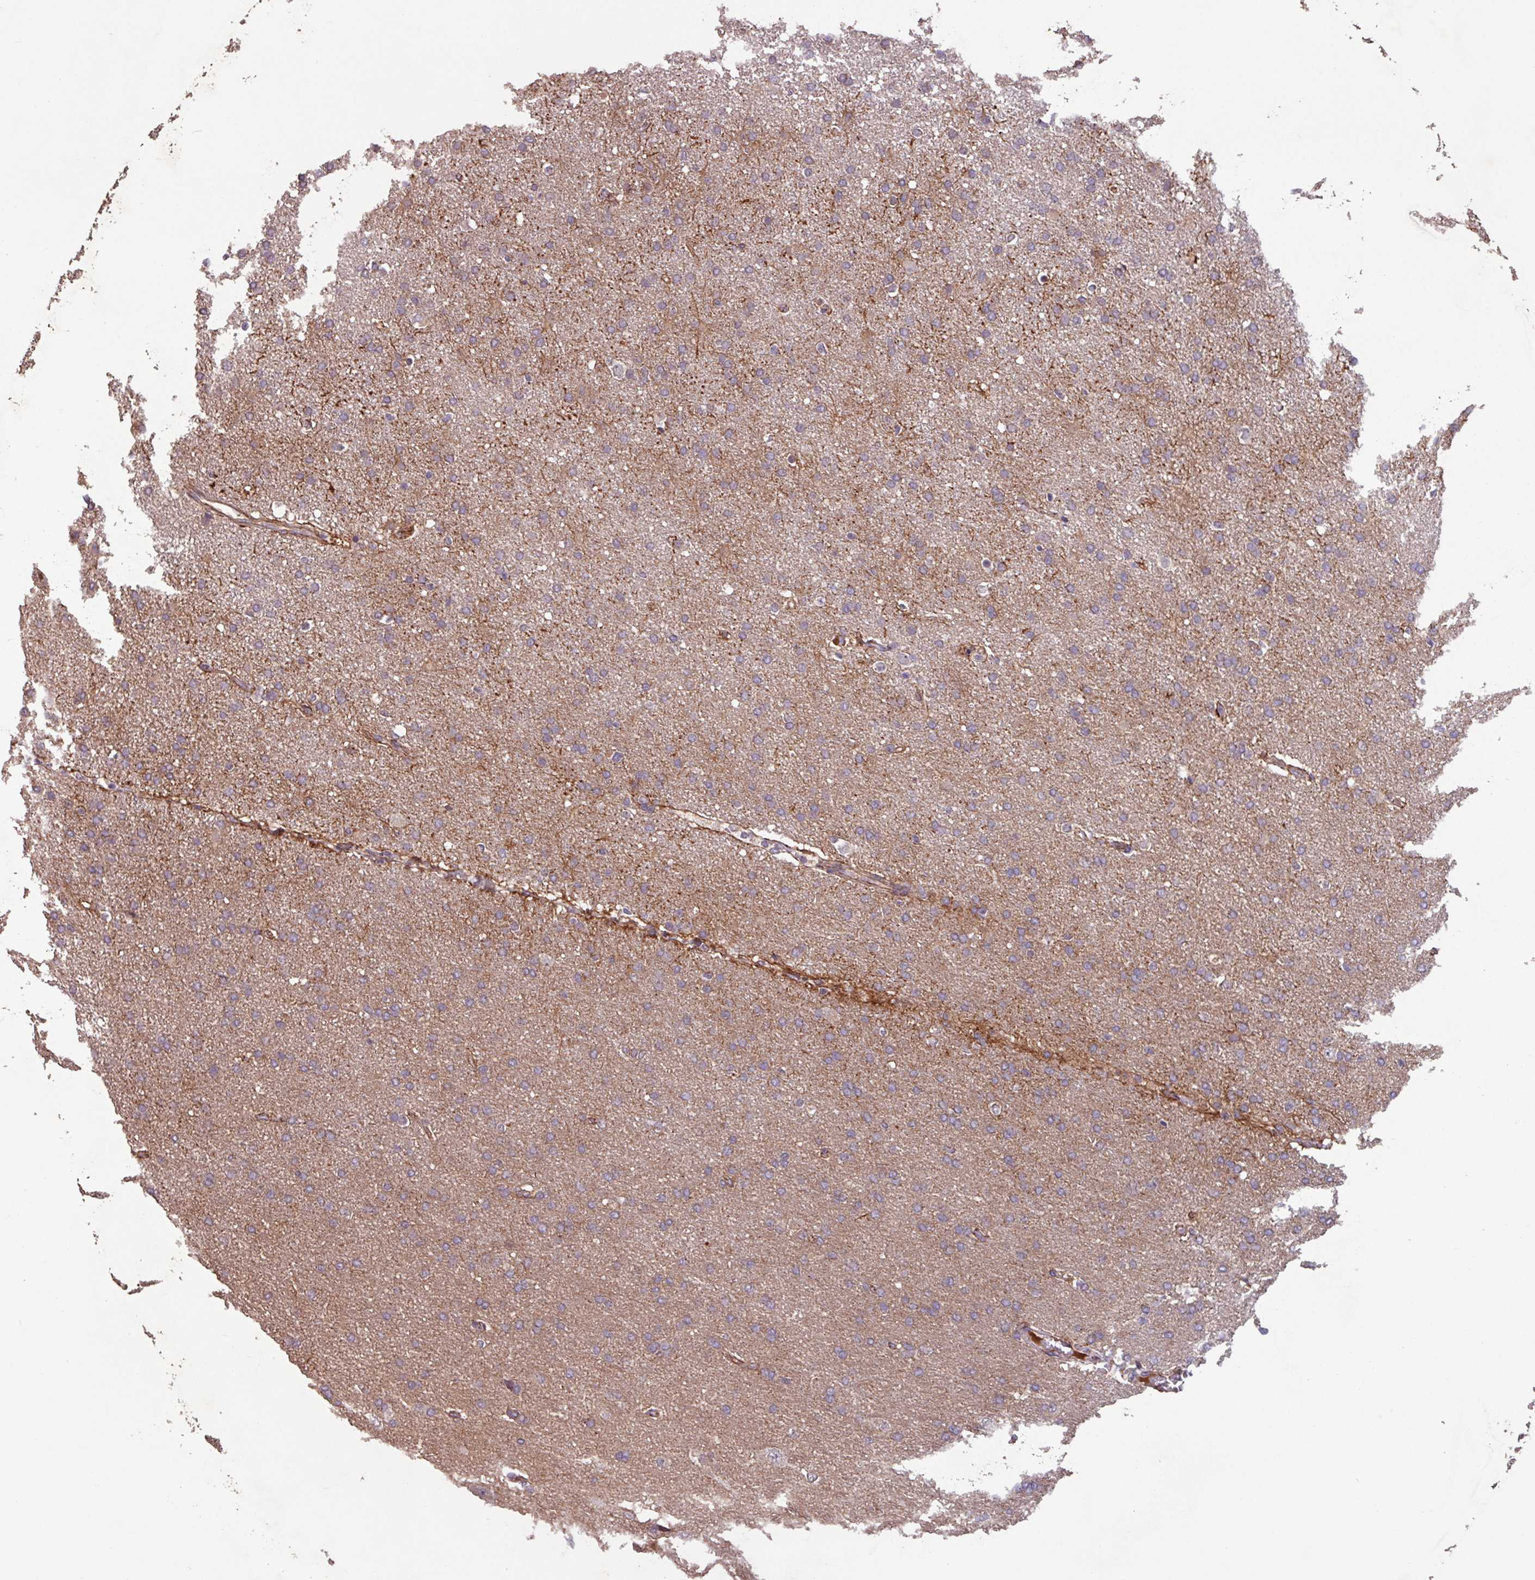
{"staining": {"intensity": "weak", "quantity": "<25%", "location": "cytoplasmic/membranous"}, "tissue": "glioma", "cell_type": "Tumor cells", "image_type": "cancer", "snomed": [{"axis": "morphology", "description": "Glioma, malignant, High grade"}, {"axis": "topography", "description": "Brain"}], "caption": "There is no significant positivity in tumor cells of glioma.", "gene": "TMEM88", "patient": {"sex": "male", "age": 72}}